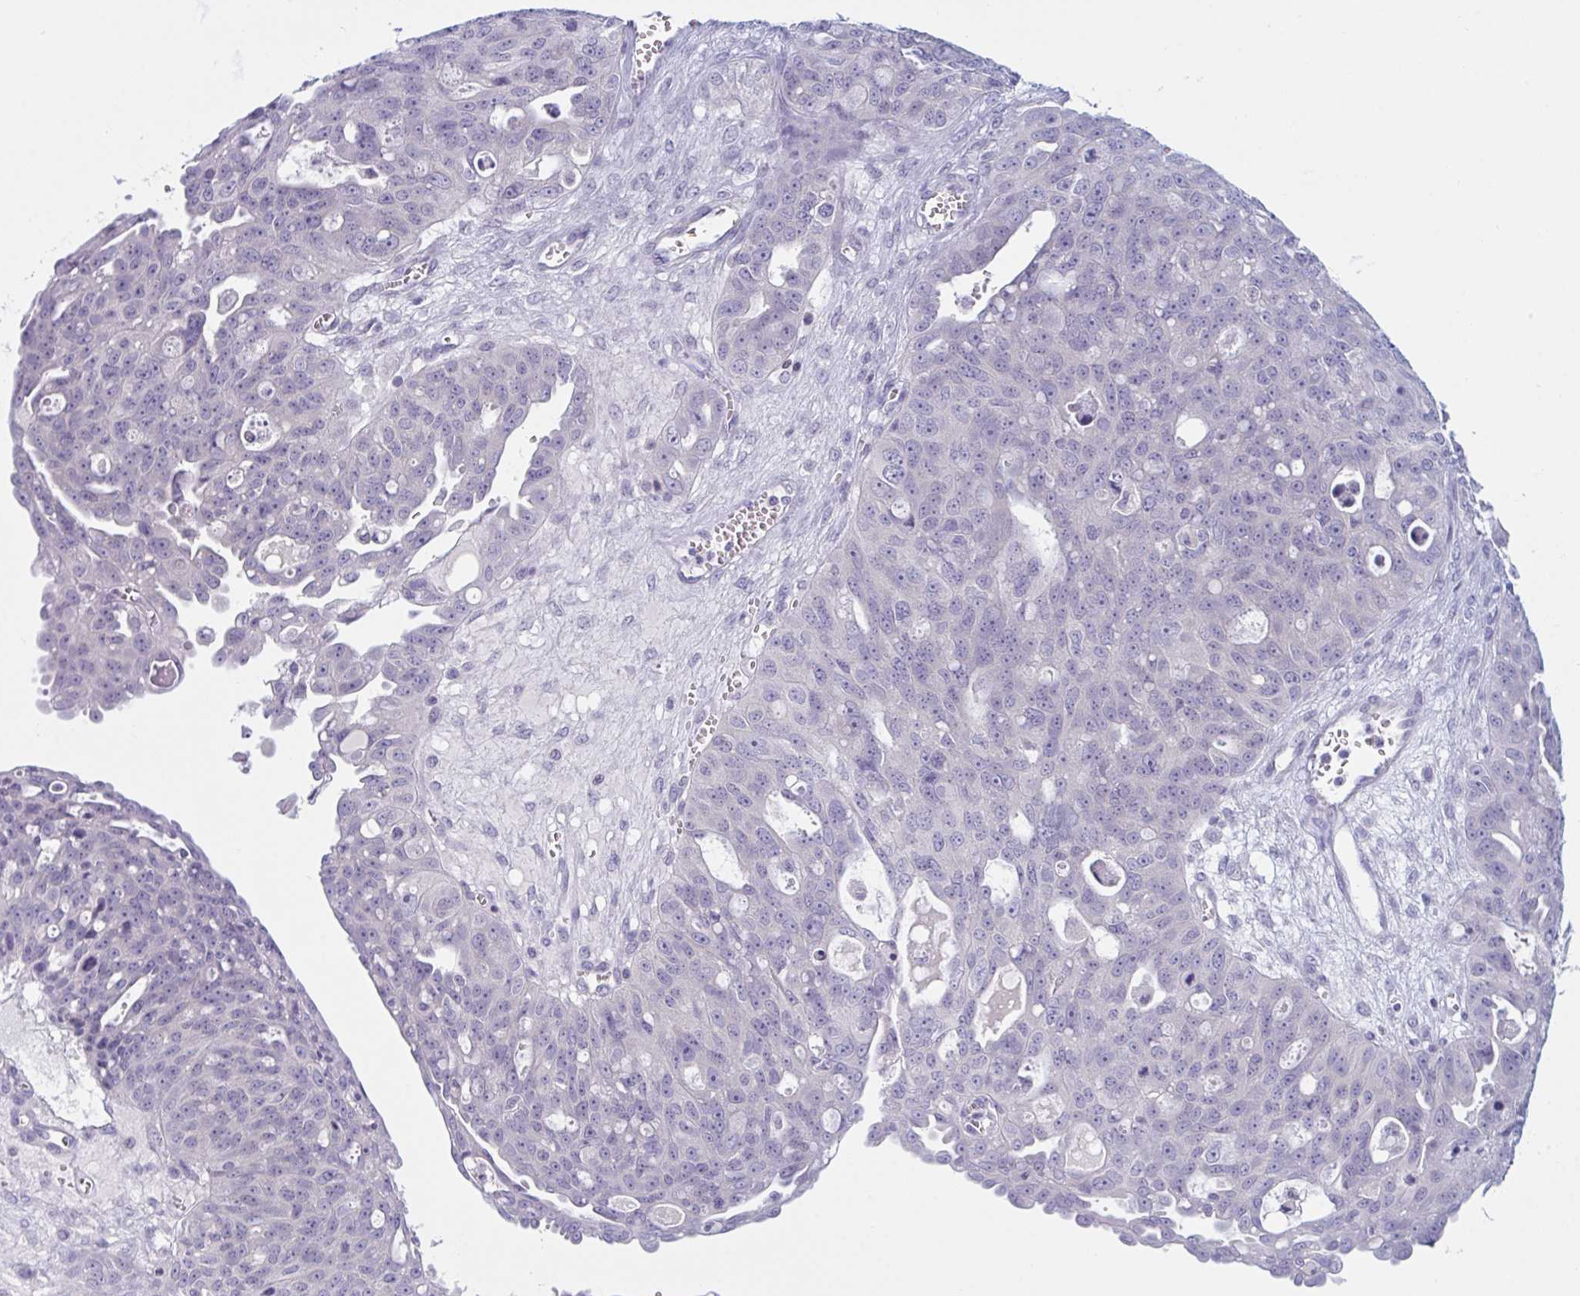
{"staining": {"intensity": "negative", "quantity": "none", "location": "none"}, "tissue": "ovarian cancer", "cell_type": "Tumor cells", "image_type": "cancer", "snomed": [{"axis": "morphology", "description": "Carcinoma, endometroid"}, {"axis": "topography", "description": "Ovary"}], "caption": "Protein analysis of endometroid carcinoma (ovarian) exhibits no significant positivity in tumor cells. Nuclei are stained in blue.", "gene": "NAA30", "patient": {"sex": "female", "age": 70}}